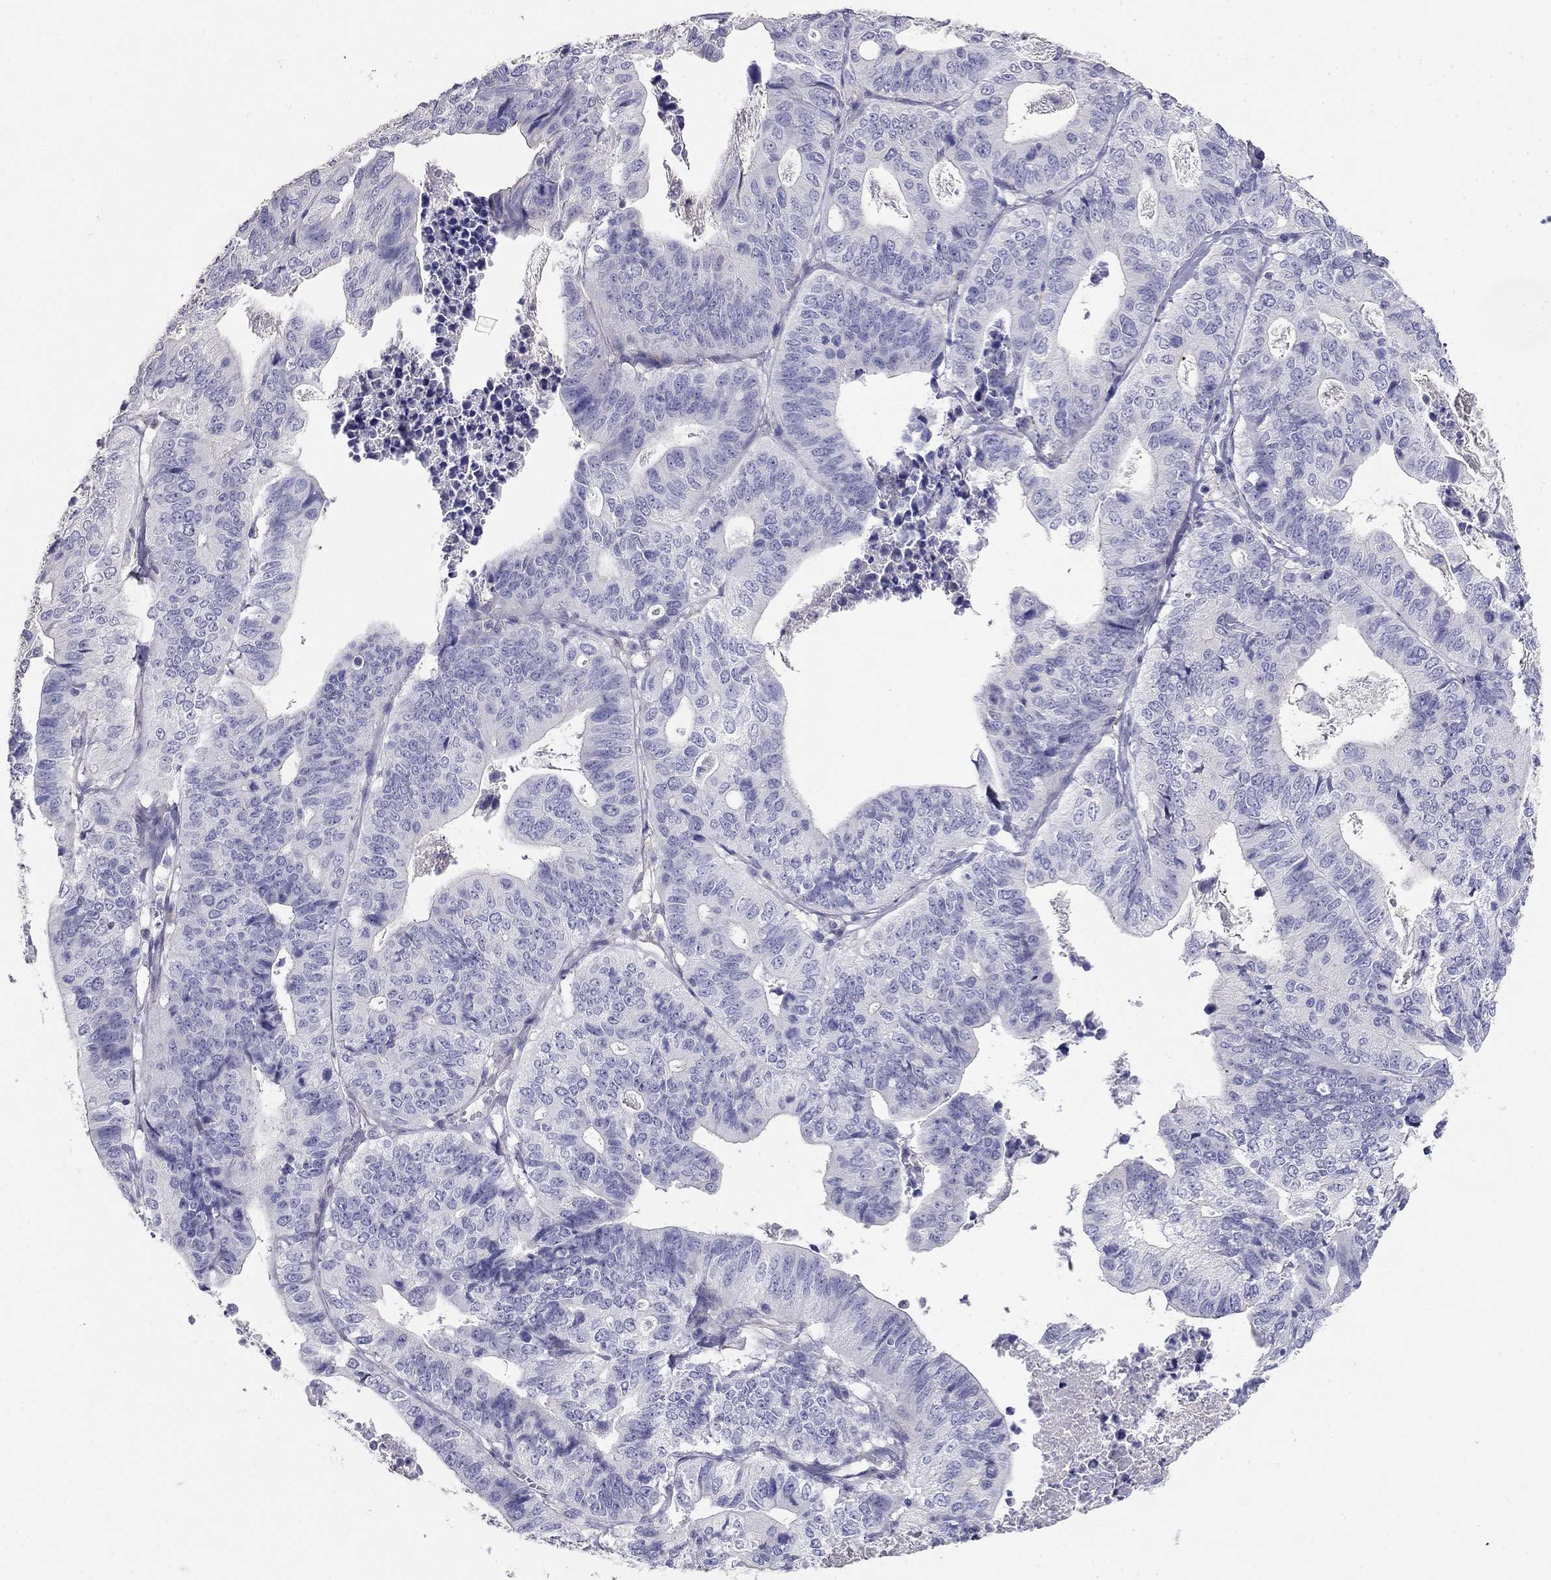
{"staining": {"intensity": "negative", "quantity": "none", "location": "none"}, "tissue": "stomach cancer", "cell_type": "Tumor cells", "image_type": "cancer", "snomed": [{"axis": "morphology", "description": "Adenocarcinoma, NOS"}, {"axis": "topography", "description": "Stomach, upper"}], "caption": "An IHC image of stomach adenocarcinoma is shown. There is no staining in tumor cells of stomach adenocarcinoma.", "gene": "LY6H", "patient": {"sex": "female", "age": 67}}